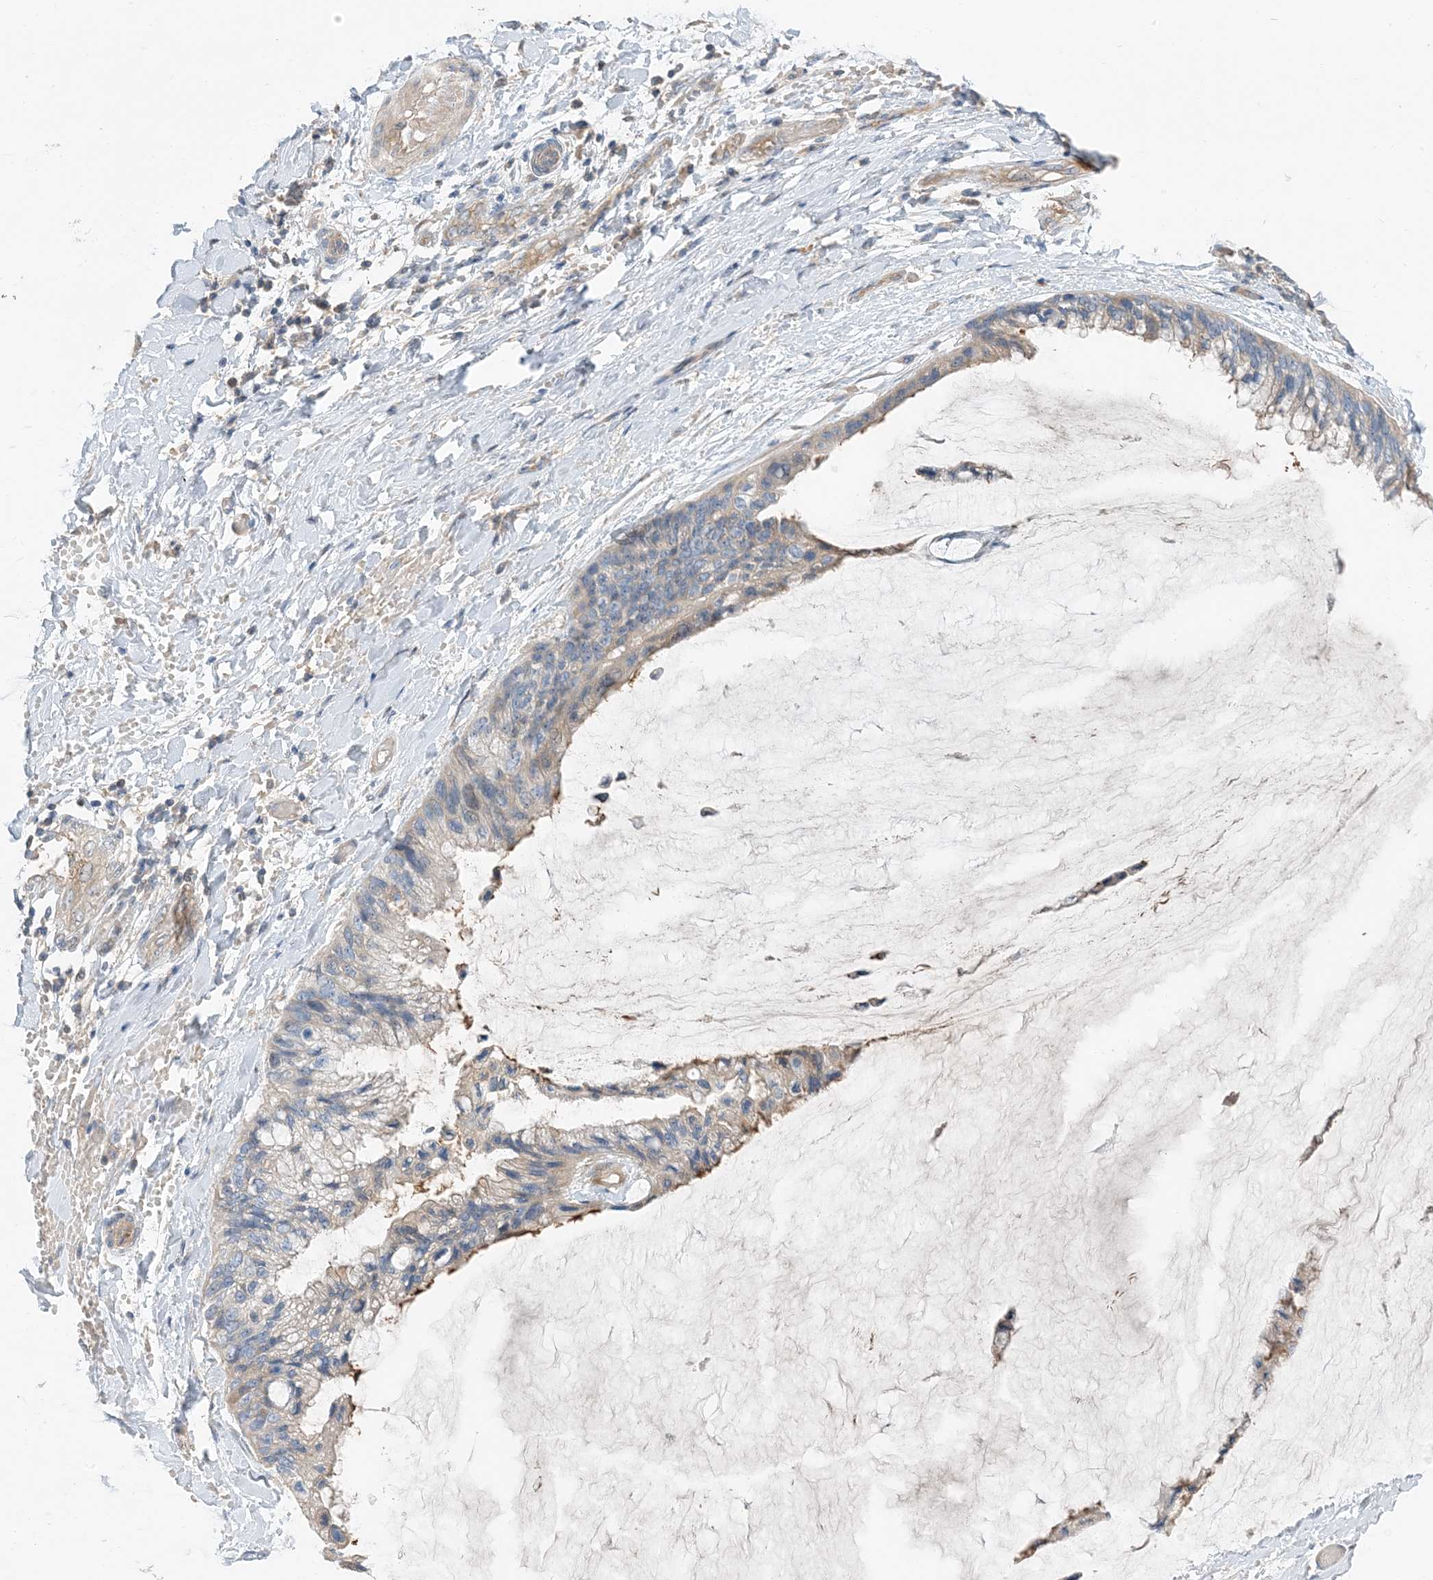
{"staining": {"intensity": "negative", "quantity": "none", "location": "none"}, "tissue": "ovarian cancer", "cell_type": "Tumor cells", "image_type": "cancer", "snomed": [{"axis": "morphology", "description": "Cystadenocarcinoma, mucinous, NOS"}, {"axis": "topography", "description": "Ovary"}], "caption": "Tumor cells show no significant staining in mucinous cystadenocarcinoma (ovarian).", "gene": "USP53", "patient": {"sex": "female", "age": 39}}